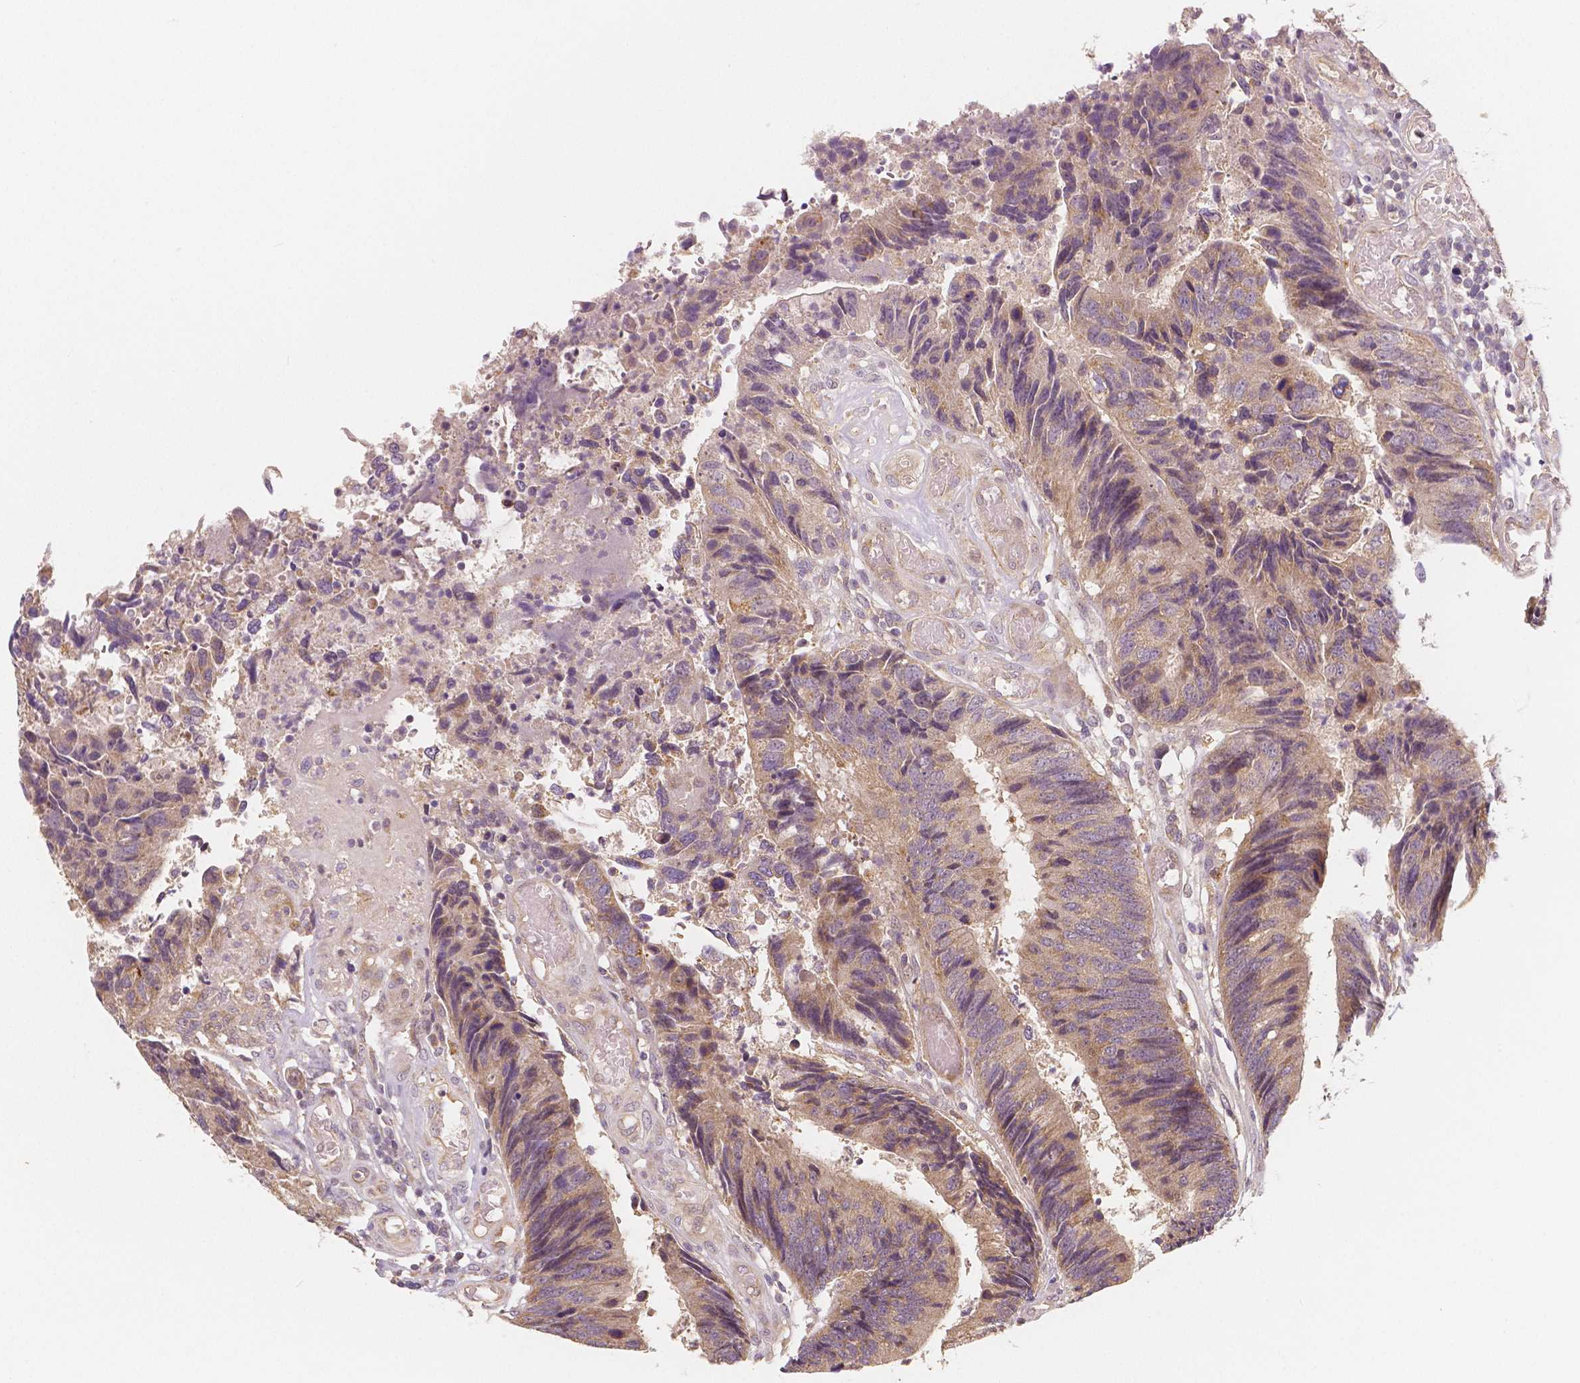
{"staining": {"intensity": "weak", "quantity": ">75%", "location": "cytoplasmic/membranous"}, "tissue": "colorectal cancer", "cell_type": "Tumor cells", "image_type": "cancer", "snomed": [{"axis": "morphology", "description": "Adenocarcinoma, NOS"}, {"axis": "topography", "description": "Colon"}], "caption": "Human colorectal adenocarcinoma stained with a protein marker exhibits weak staining in tumor cells.", "gene": "SNX12", "patient": {"sex": "female", "age": 67}}